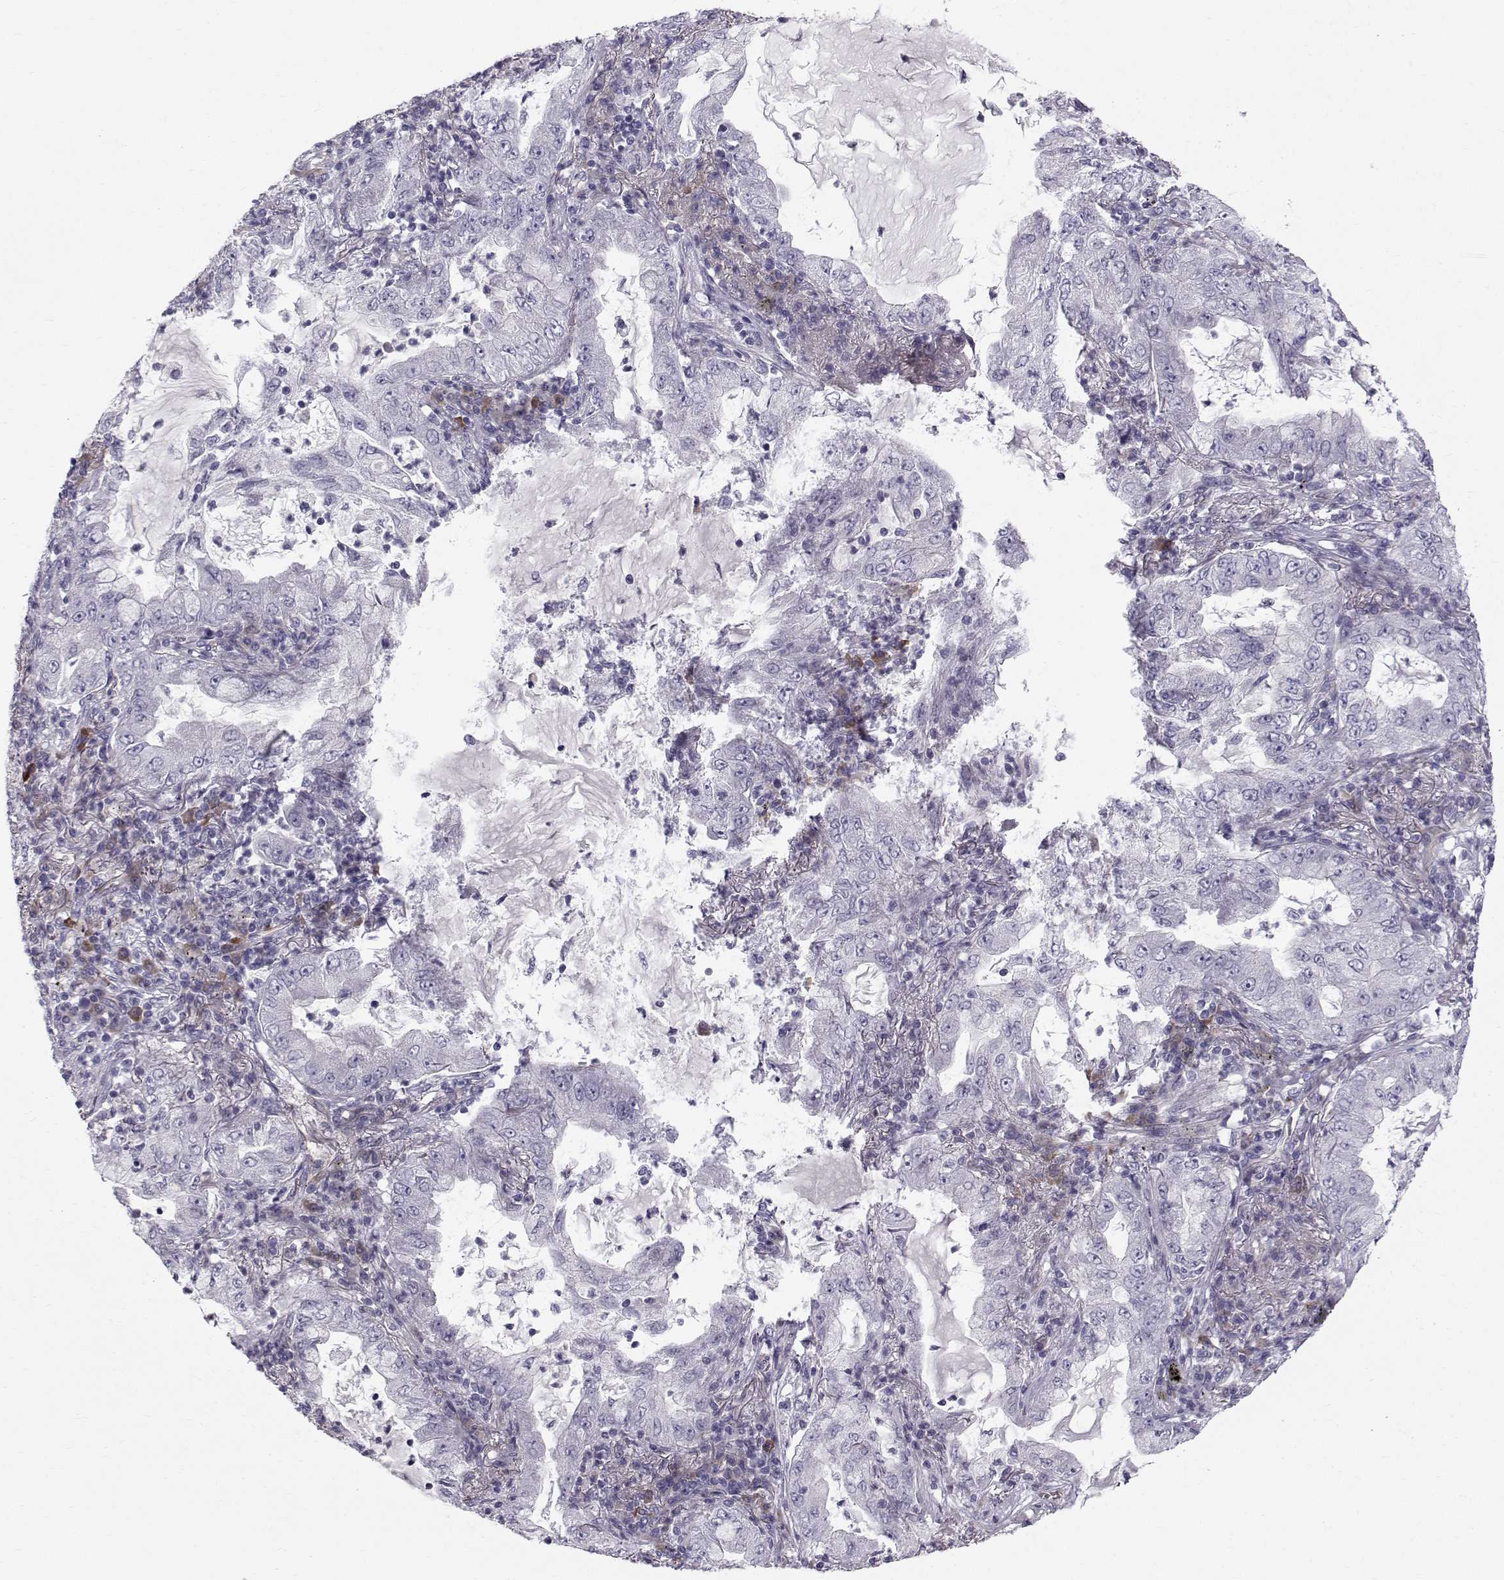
{"staining": {"intensity": "negative", "quantity": "none", "location": "none"}, "tissue": "lung cancer", "cell_type": "Tumor cells", "image_type": "cancer", "snomed": [{"axis": "morphology", "description": "Adenocarcinoma, NOS"}, {"axis": "topography", "description": "Lung"}], "caption": "A high-resolution micrograph shows IHC staining of lung cancer, which shows no significant expression in tumor cells.", "gene": "QPCT", "patient": {"sex": "female", "age": 73}}